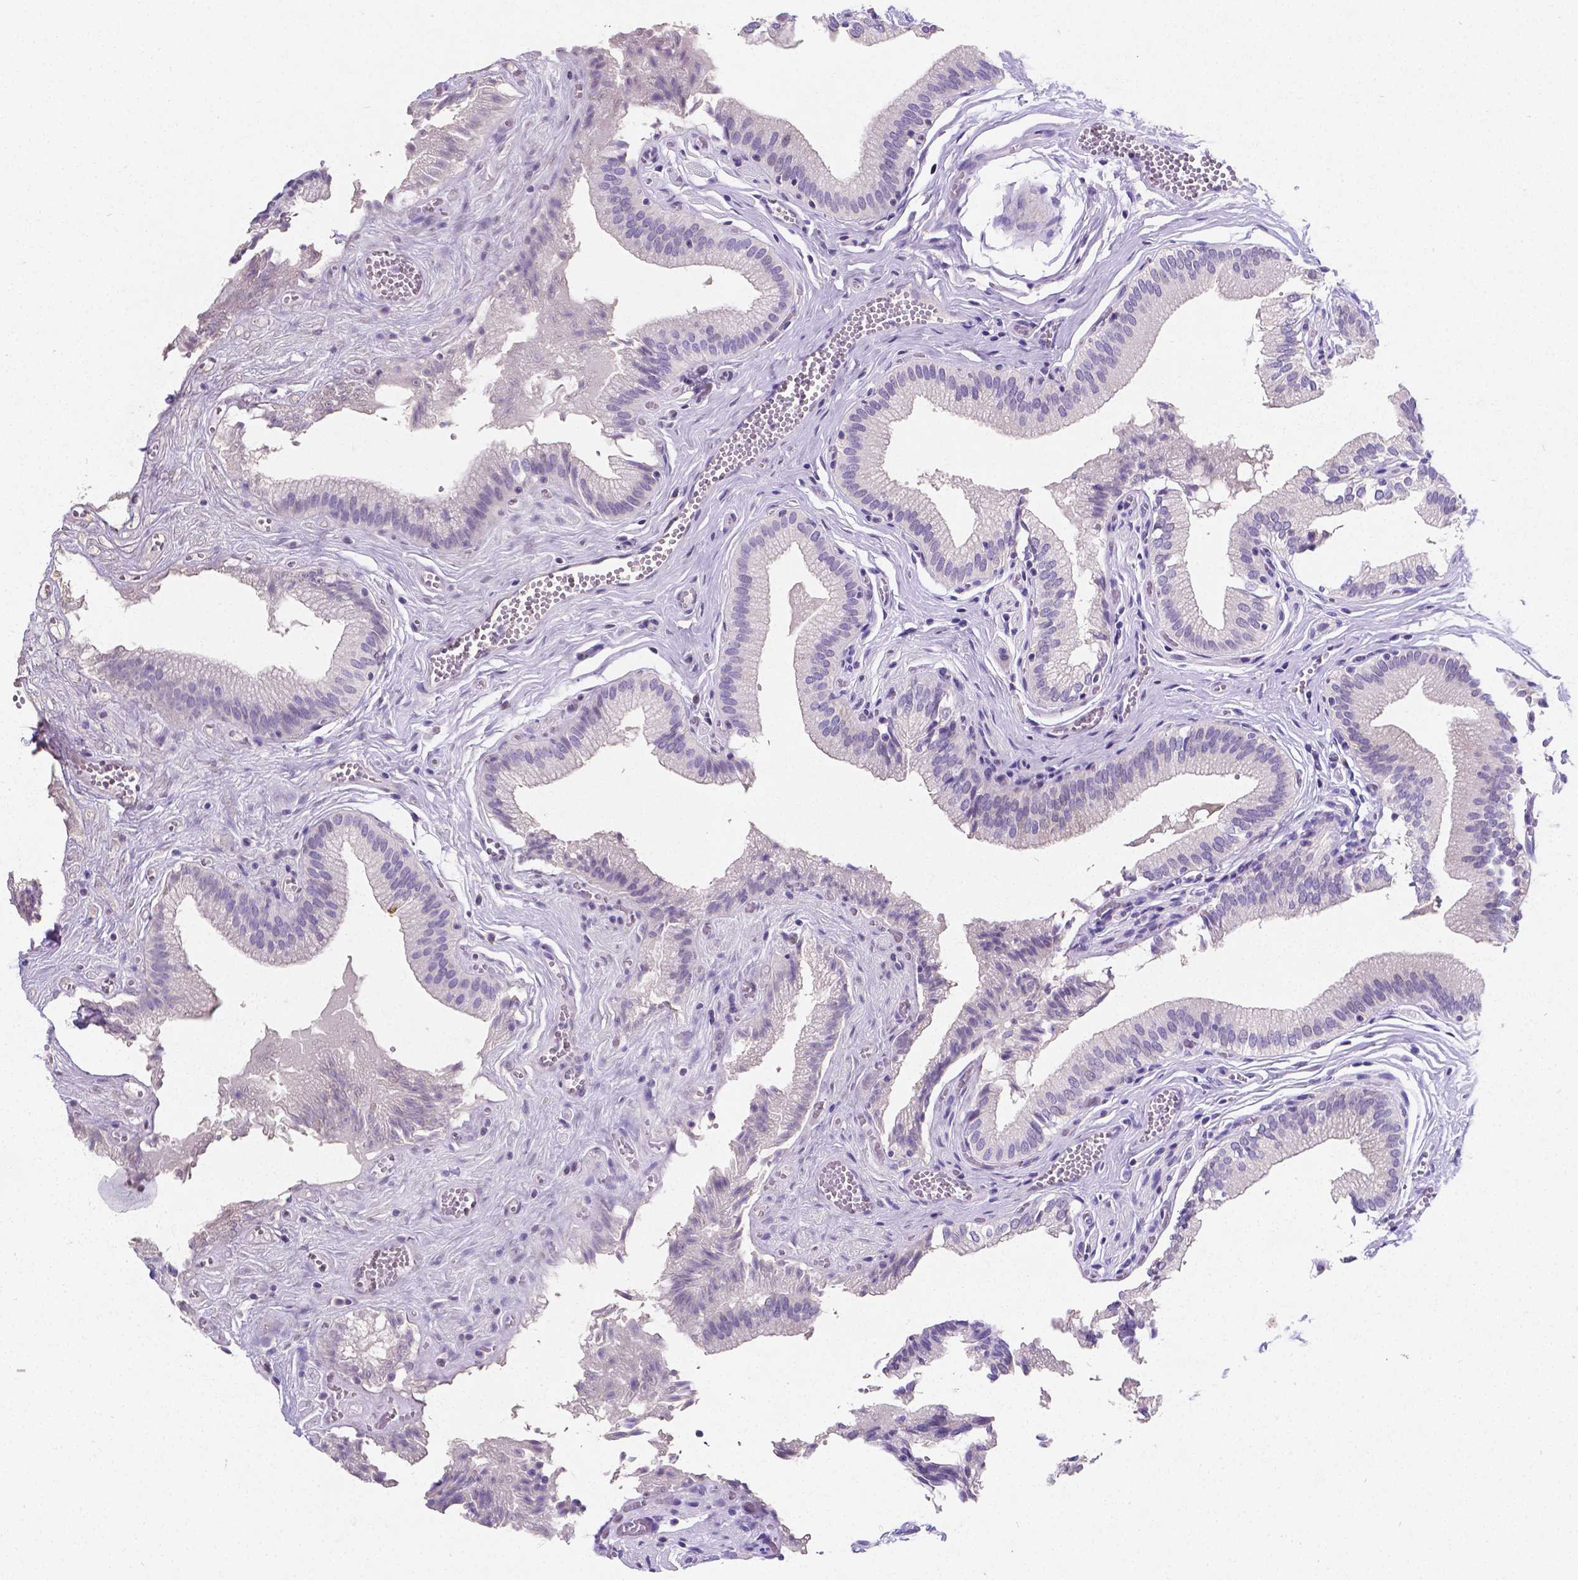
{"staining": {"intensity": "negative", "quantity": "none", "location": "none"}, "tissue": "gallbladder", "cell_type": "Glandular cells", "image_type": "normal", "snomed": [{"axis": "morphology", "description": "Normal tissue, NOS"}, {"axis": "topography", "description": "Gallbladder"}, {"axis": "topography", "description": "Peripheral nerve tissue"}], "caption": "Gallbladder was stained to show a protein in brown. There is no significant positivity in glandular cells. Brightfield microscopy of immunohistochemistry (IHC) stained with DAB (brown) and hematoxylin (blue), captured at high magnification.", "gene": "SATB2", "patient": {"sex": "male", "age": 17}}